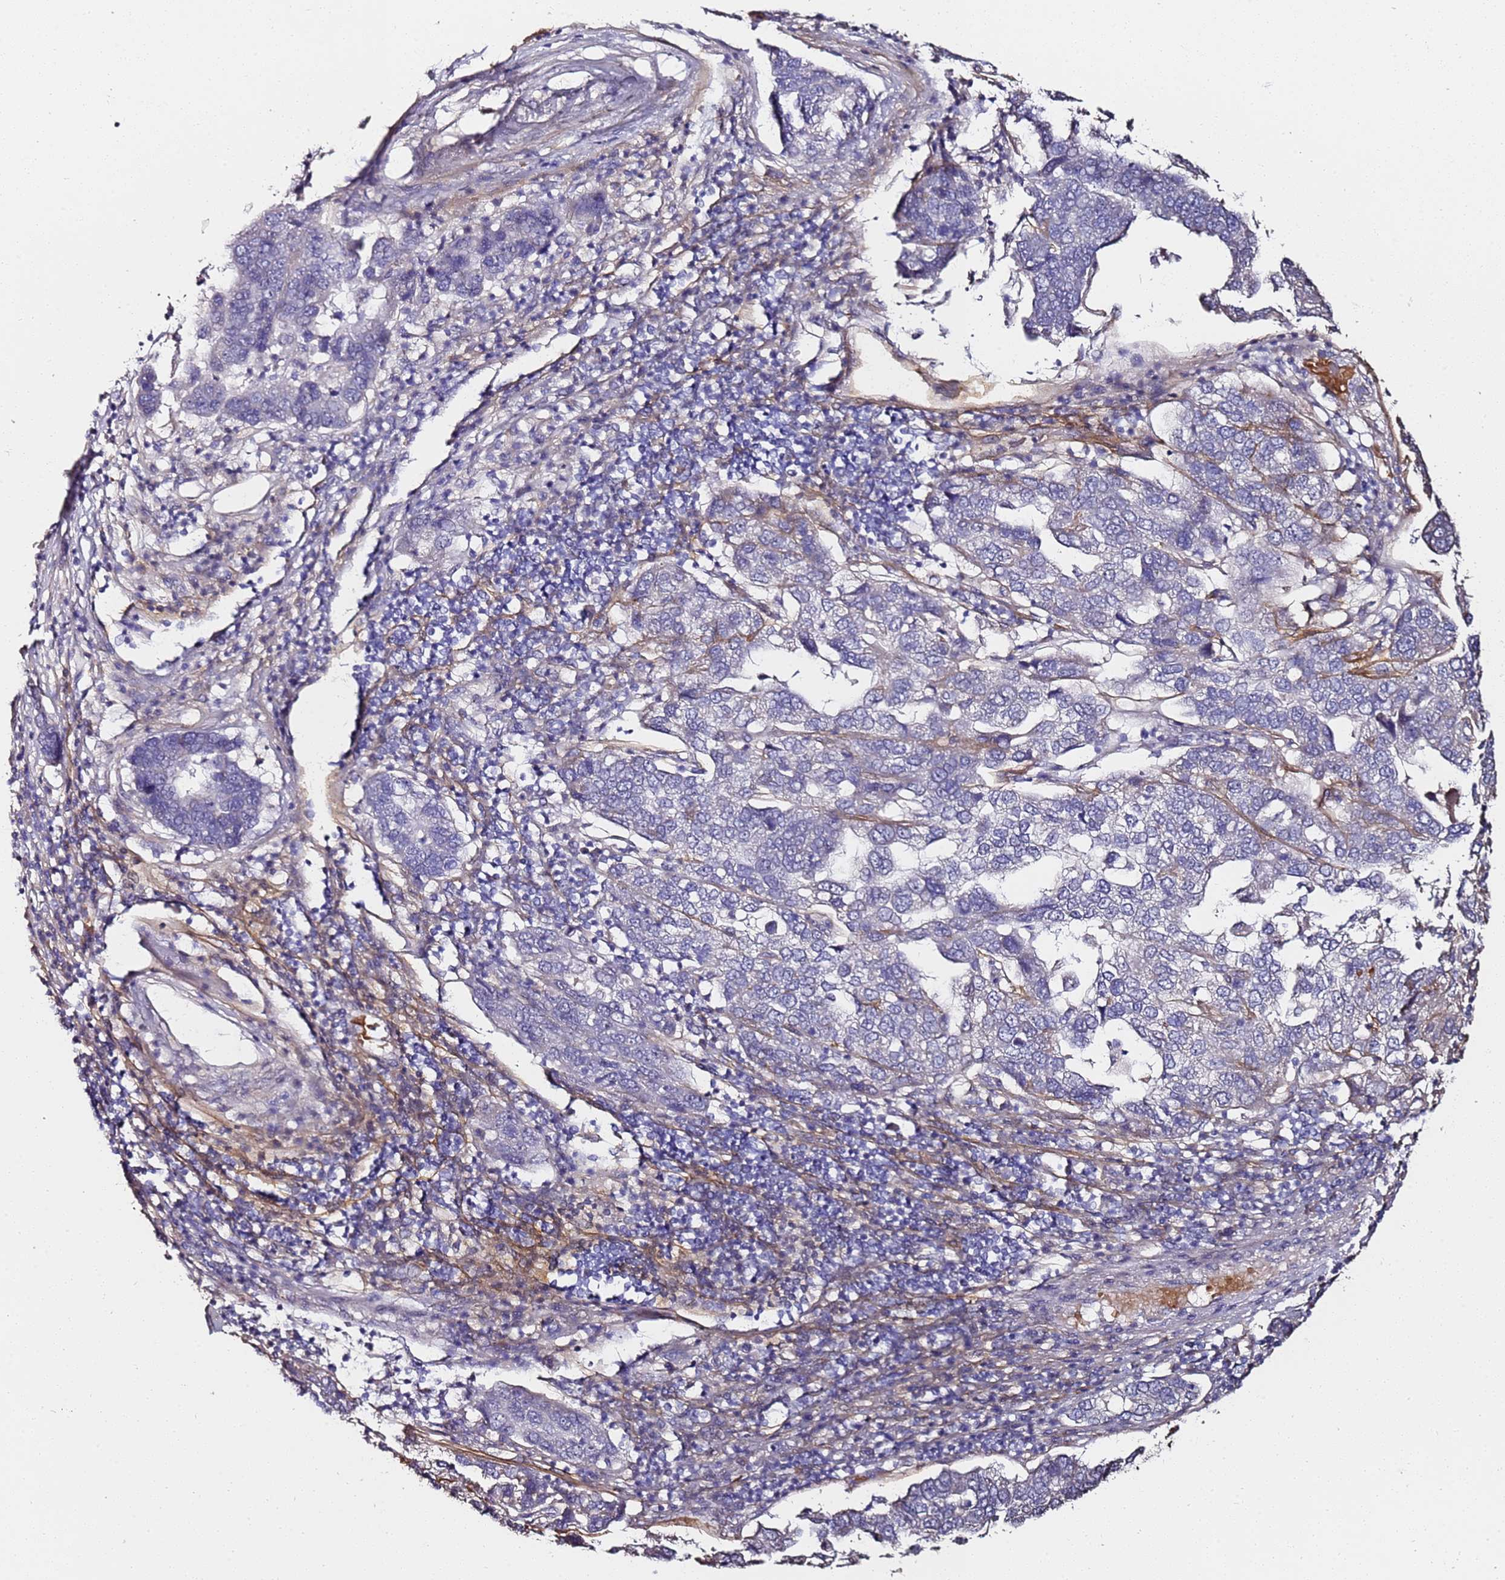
{"staining": {"intensity": "negative", "quantity": "none", "location": "none"}, "tissue": "pancreatic cancer", "cell_type": "Tumor cells", "image_type": "cancer", "snomed": [{"axis": "morphology", "description": "Adenocarcinoma, NOS"}, {"axis": "topography", "description": "Pancreas"}], "caption": "This is a image of IHC staining of pancreatic adenocarcinoma, which shows no expression in tumor cells. (DAB immunohistochemistry (IHC) visualized using brightfield microscopy, high magnification).", "gene": "C3orf80", "patient": {"sex": "female", "age": 61}}